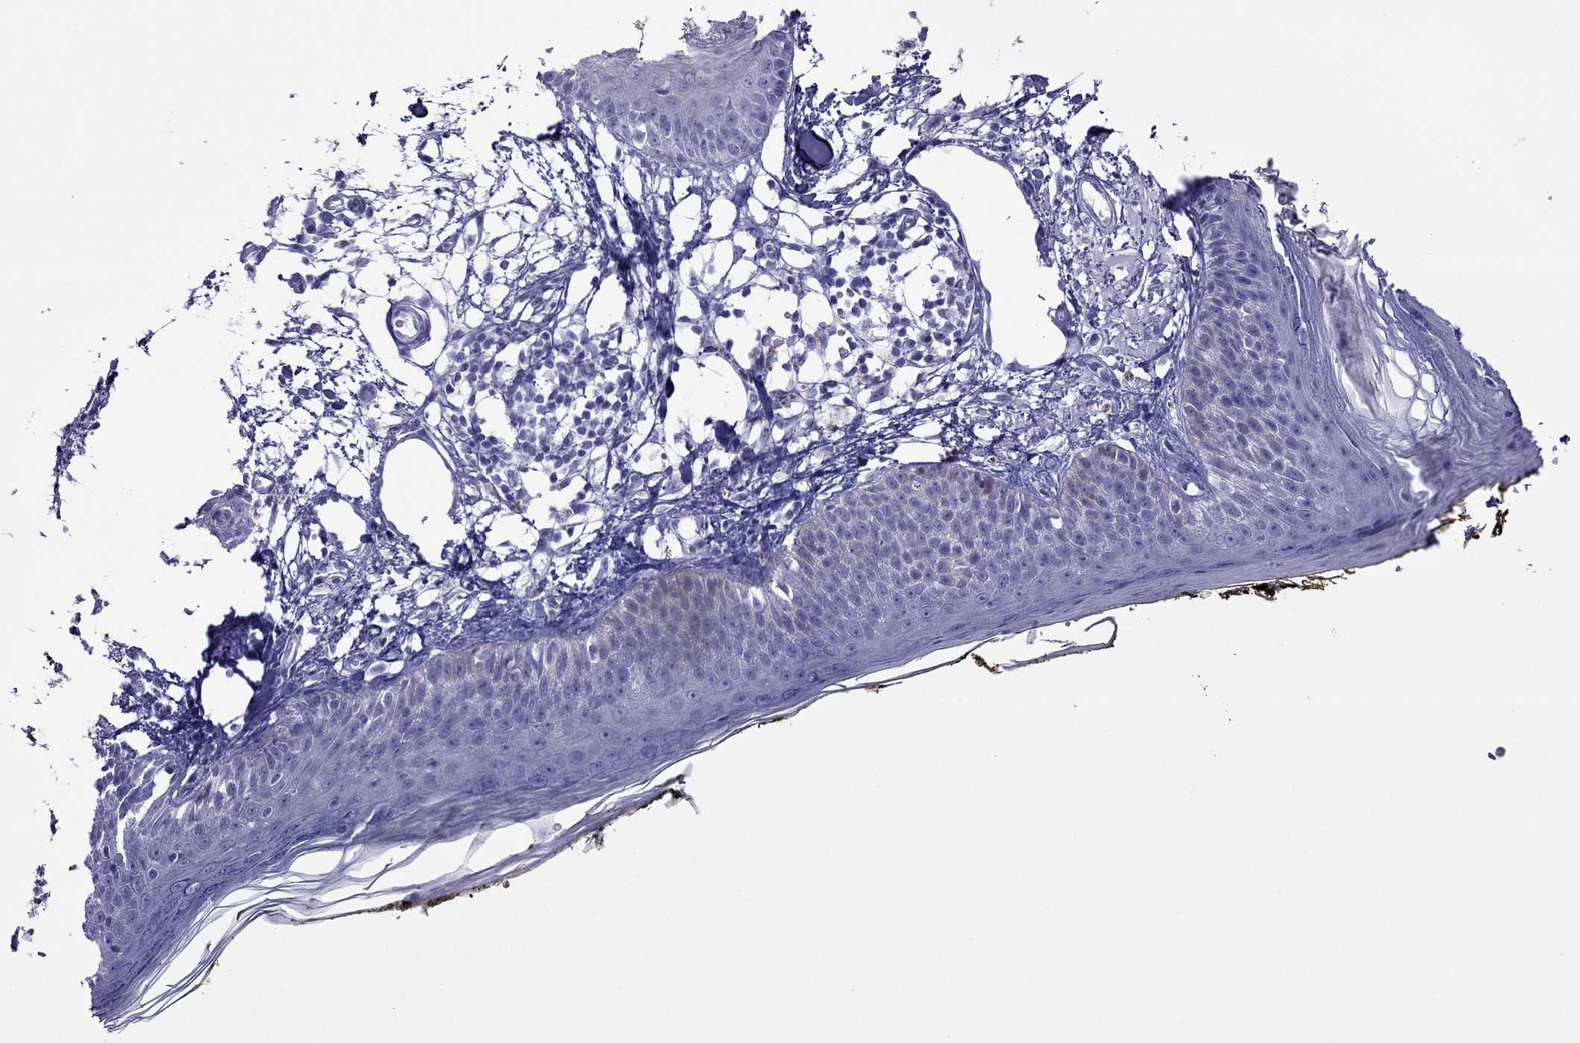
{"staining": {"intensity": "negative", "quantity": "none", "location": "none"}, "tissue": "skin", "cell_type": "Fibroblasts", "image_type": "normal", "snomed": [{"axis": "morphology", "description": "Normal tissue, NOS"}, {"axis": "topography", "description": "Skin"}], "caption": "This is an immunohistochemistry histopathology image of benign skin. There is no staining in fibroblasts.", "gene": "PCDHA6", "patient": {"sex": "male", "age": 76}}